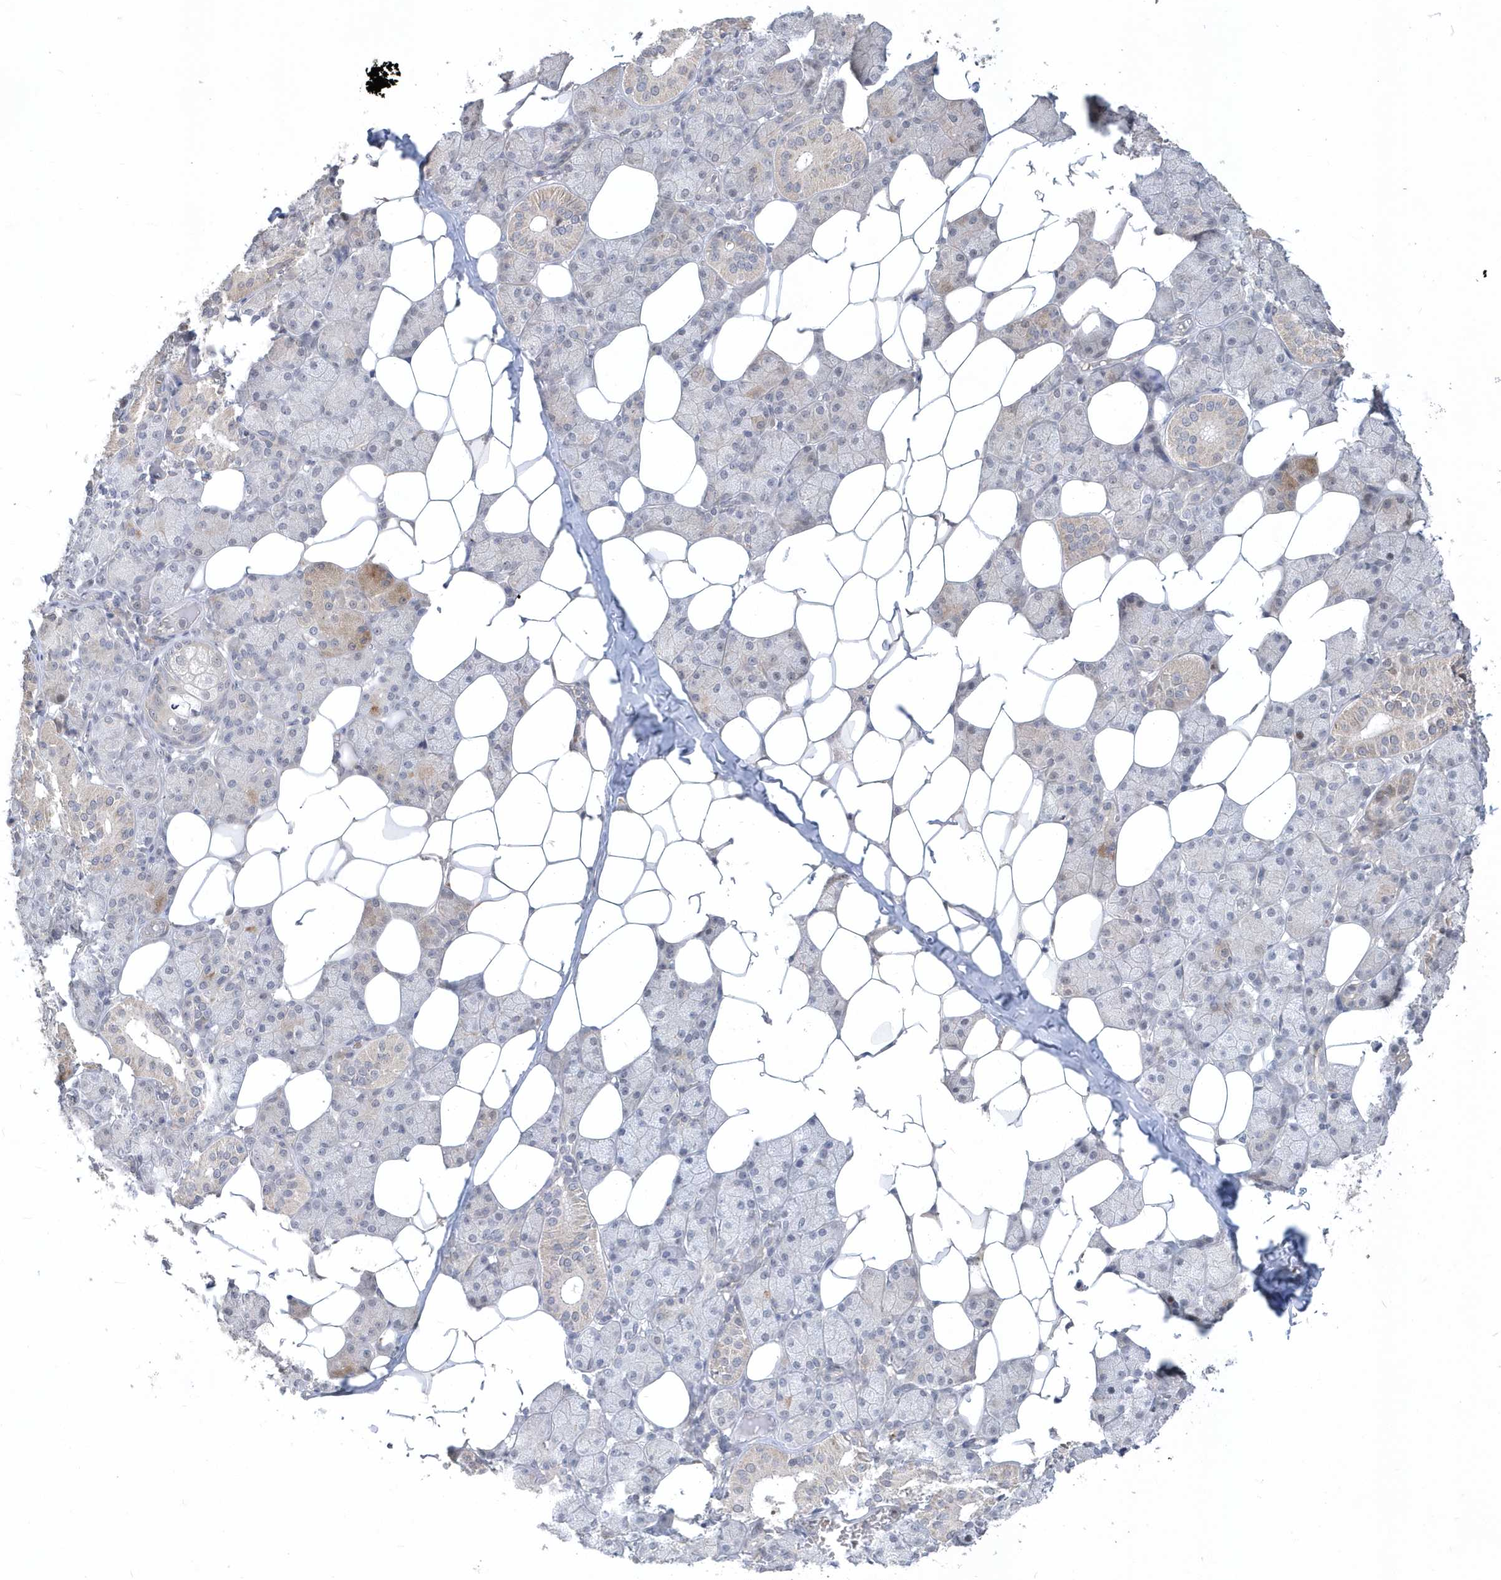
{"staining": {"intensity": "moderate", "quantity": "<25%", "location": "cytoplasmic/membranous"}, "tissue": "salivary gland", "cell_type": "Glandular cells", "image_type": "normal", "snomed": [{"axis": "morphology", "description": "Normal tissue, NOS"}, {"axis": "topography", "description": "Salivary gland"}], "caption": "This photomicrograph demonstrates IHC staining of benign salivary gland, with low moderate cytoplasmic/membranous positivity in about <25% of glandular cells.", "gene": "TSPEAR", "patient": {"sex": "female", "age": 33}}